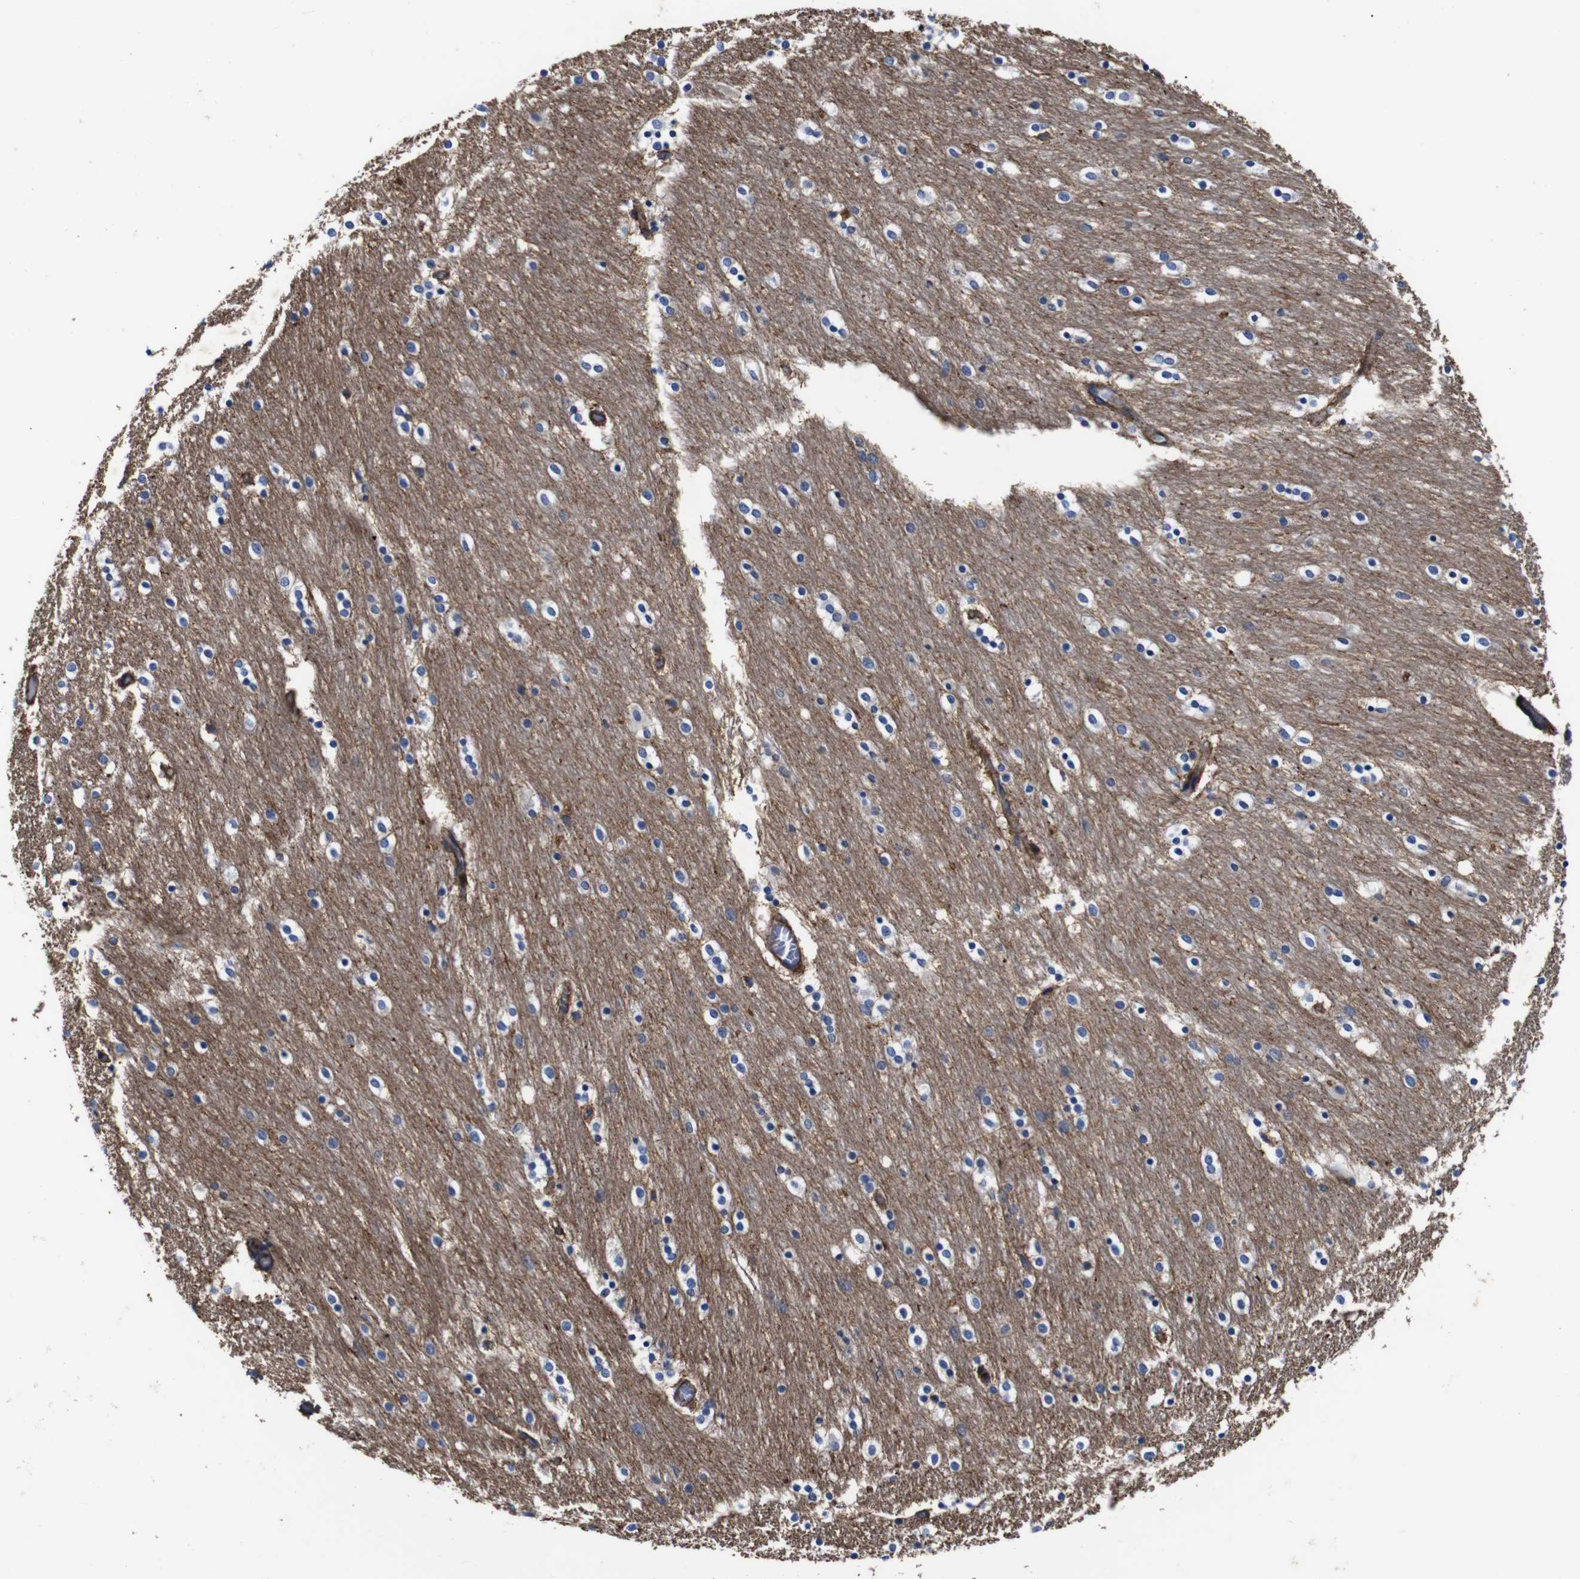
{"staining": {"intensity": "negative", "quantity": "none", "location": "none"}, "tissue": "caudate", "cell_type": "Glial cells", "image_type": "normal", "snomed": [{"axis": "morphology", "description": "Normal tissue, NOS"}, {"axis": "topography", "description": "Lateral ventricle wall"}], "caption": "The micrograph demonstrates no staining of glial cells in normal caudate. (Stains: DAB IHC with hematoxylin counter stain, Microscopy: brightfield microscopy at high magnification).", "gene": "PI4KA", "patient": {"sex": "female", "age": 54}}